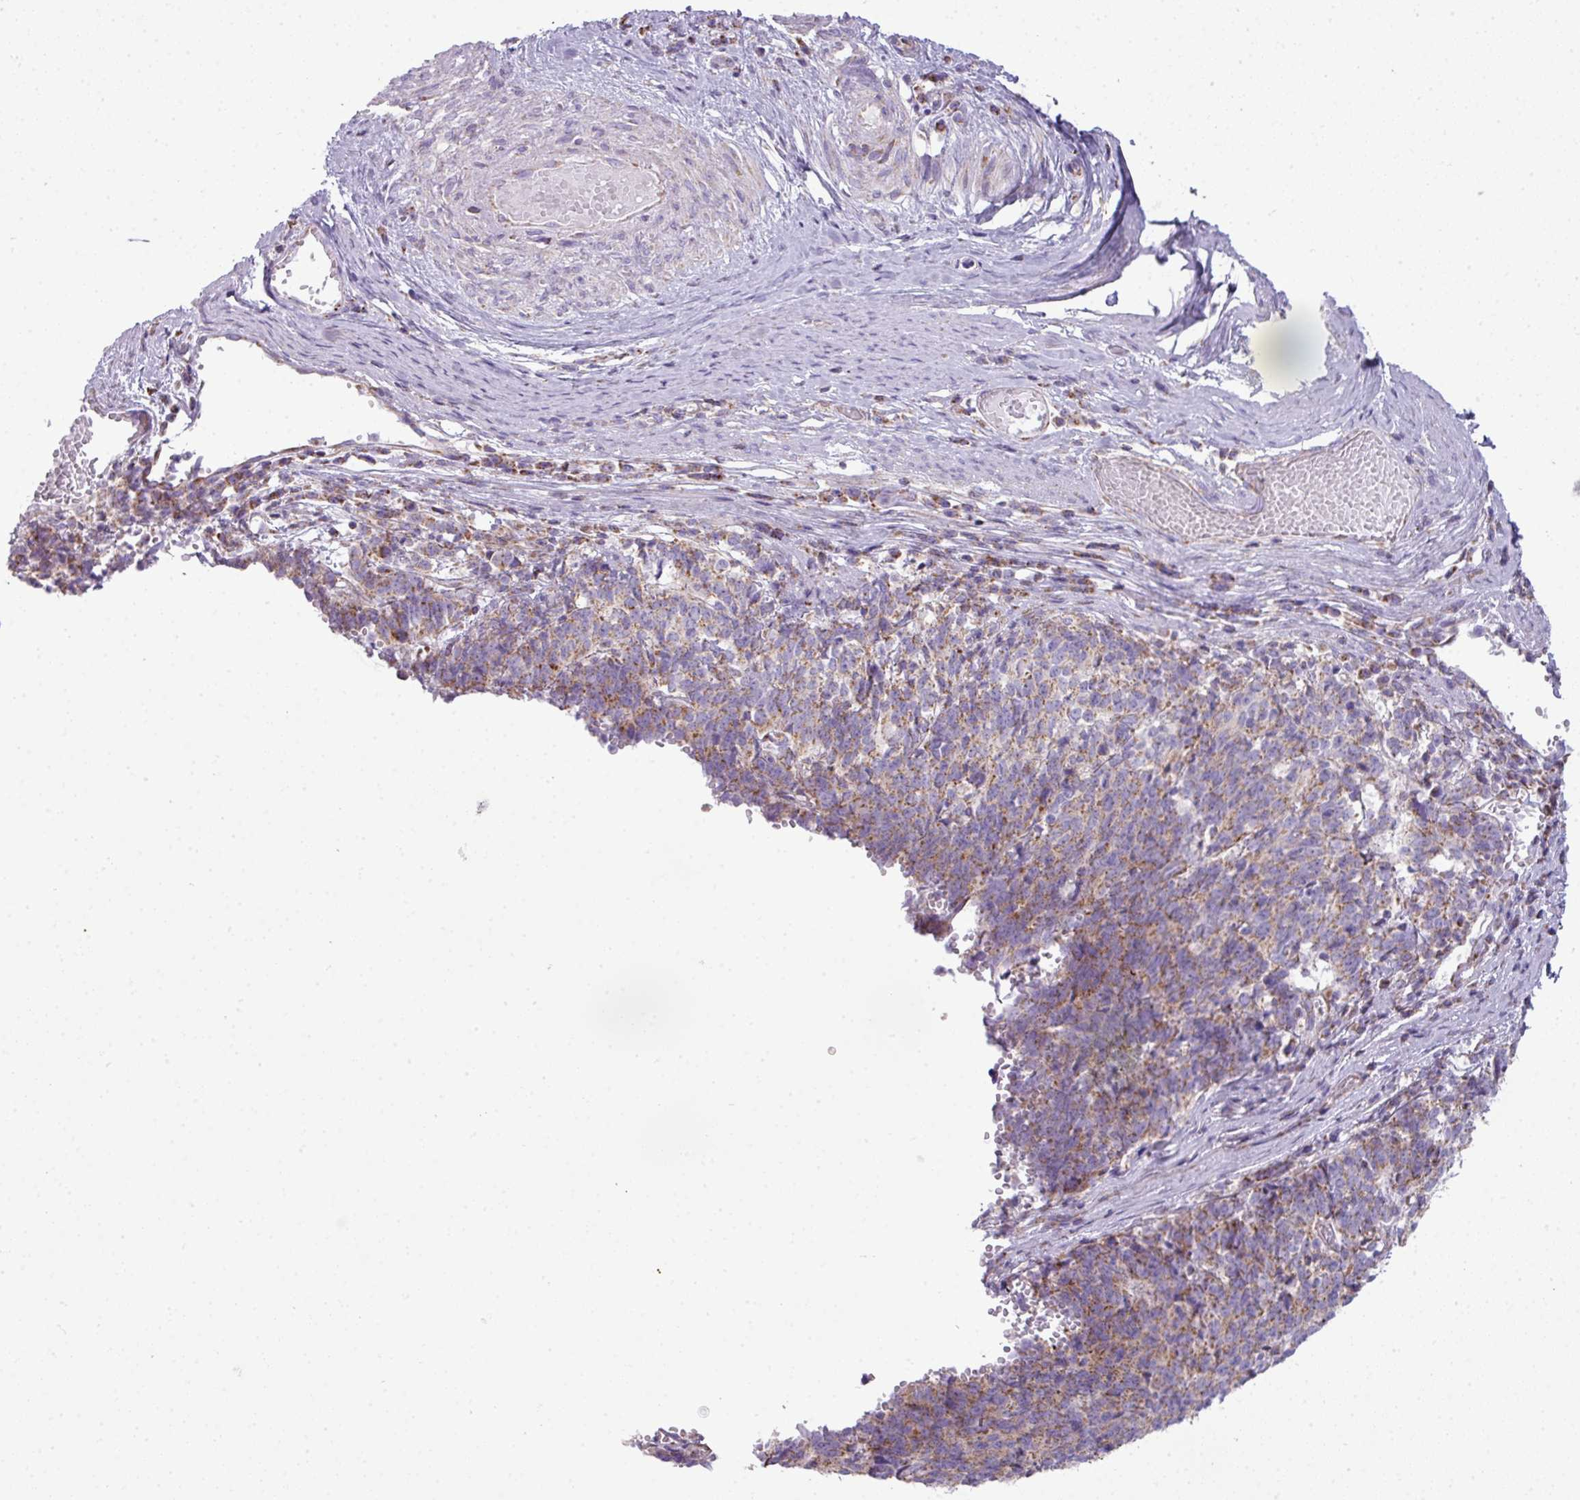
{"staining": {"intensity": "moderate", "quantity": ">75%", "location": "cytoplasmic/membranous"}, "tissue": "cervical cancer", "cell_type": "Tumor cells", "image_type": "cancer", "snomed": [{"axis": "morphology", "description": "Squamous cell carcinoma, NOS"}, {"axis": "topography", "description": "Cervix"}], "caption": "A micrograph of human cervical cancer stained for a protein shows moderate cytoplasmic/membranous brown staining in tumor cells.", "gene": "ZNF81", "patient": {"sex": "female", "age": 29}}